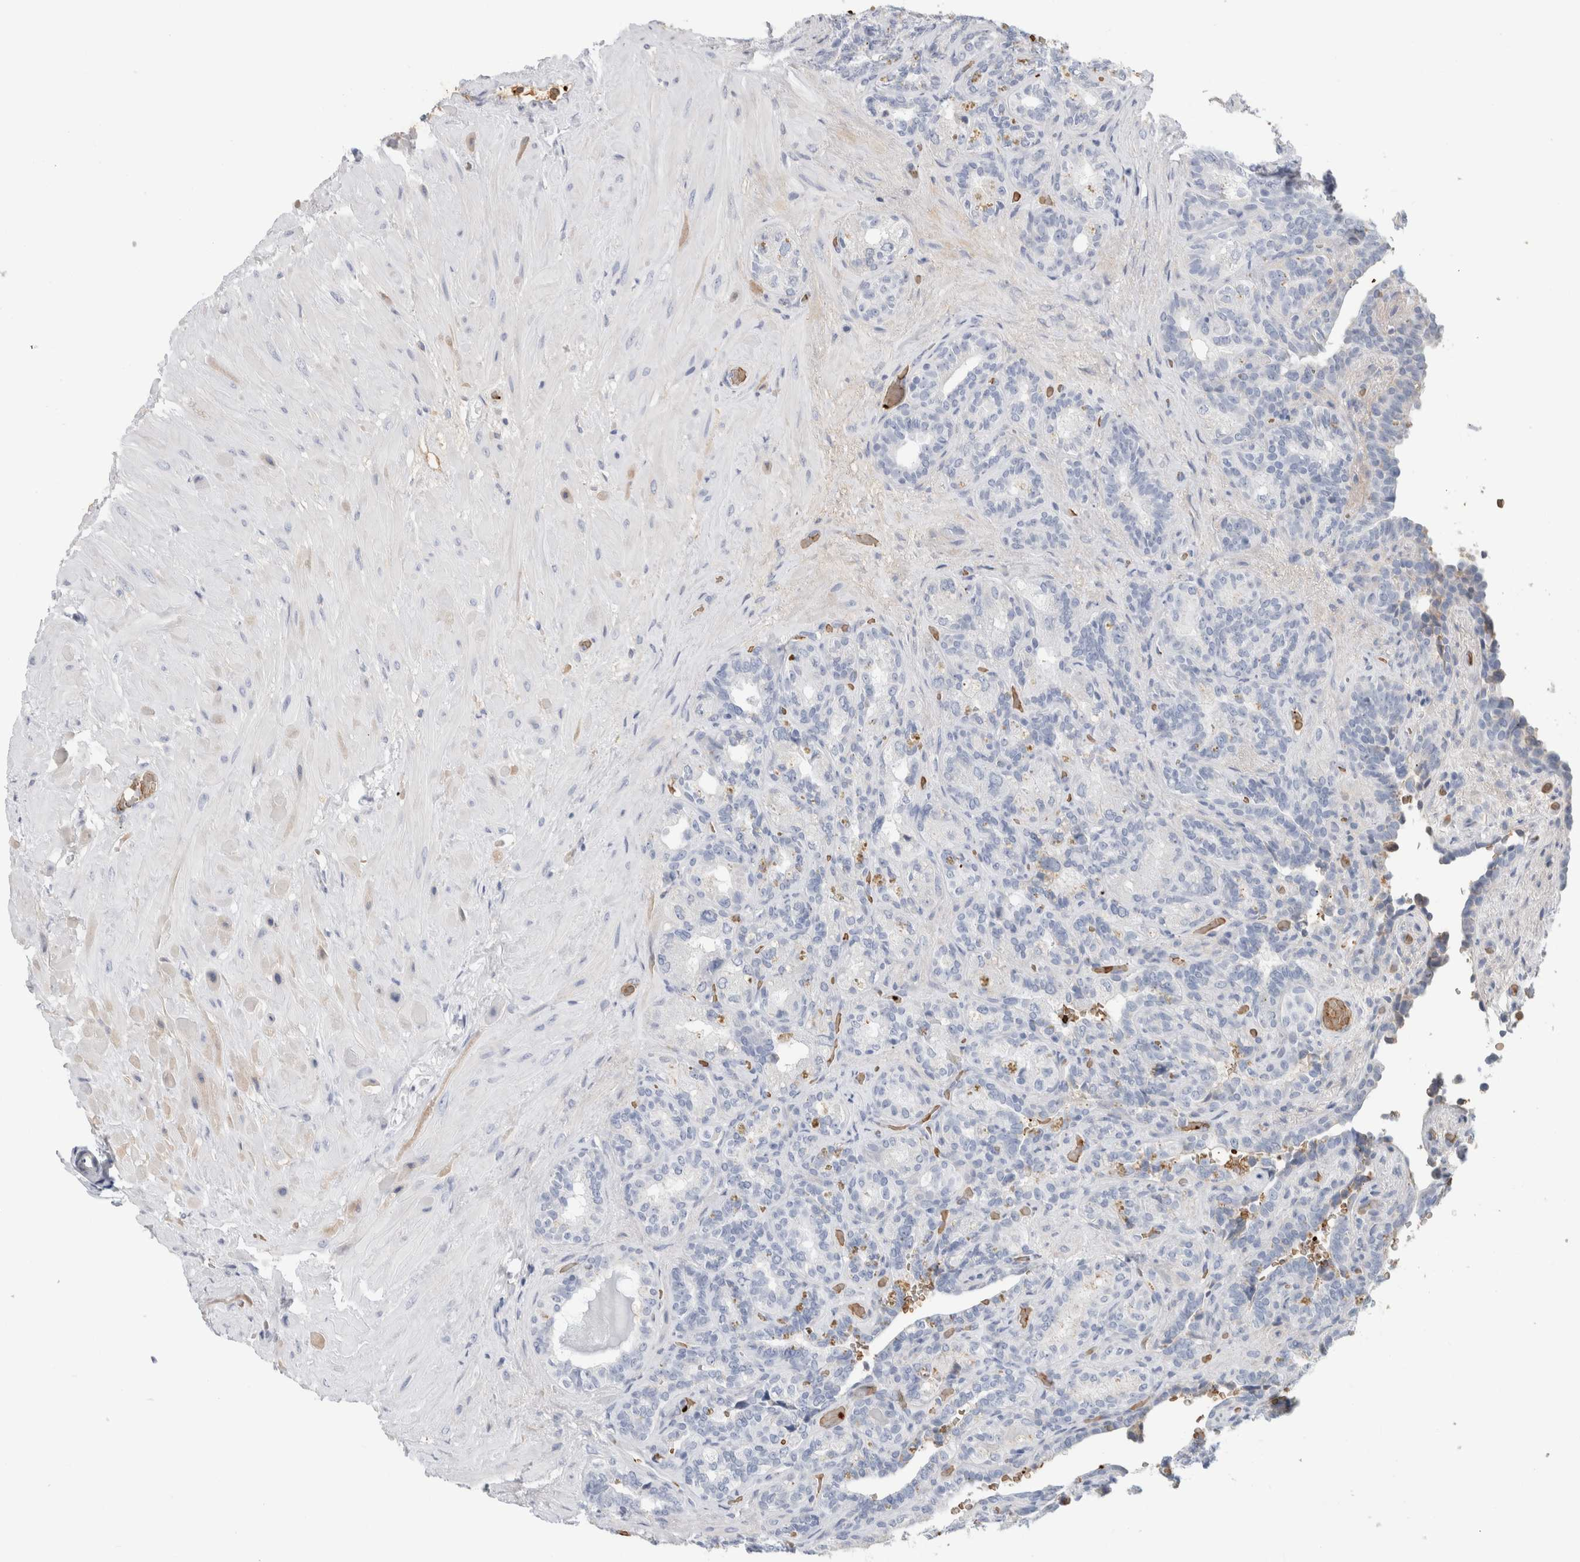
{"staining": {"intensity": "negative", "quantity": "none", "location": "none"}, "tissue": "seminal vesicle", "cell_type": "Glandular cells", "image_type": "normal", "snomed": [{"axis": "morphology", "description": "Normal tissue, NOS"}, {"axis": "topography", "description": "Prostate"}, {"axis": "topography", "description": "Seminal veicle"}], "caption": "High power microscopy histopathology image of an immunohistochemistry (IHC) histopathology image of unremarkable seminal vesicle, revealing no significant positivity in glandular cells.", "gene": "CA1", "patient": {"sex": "male", "age": 67}}